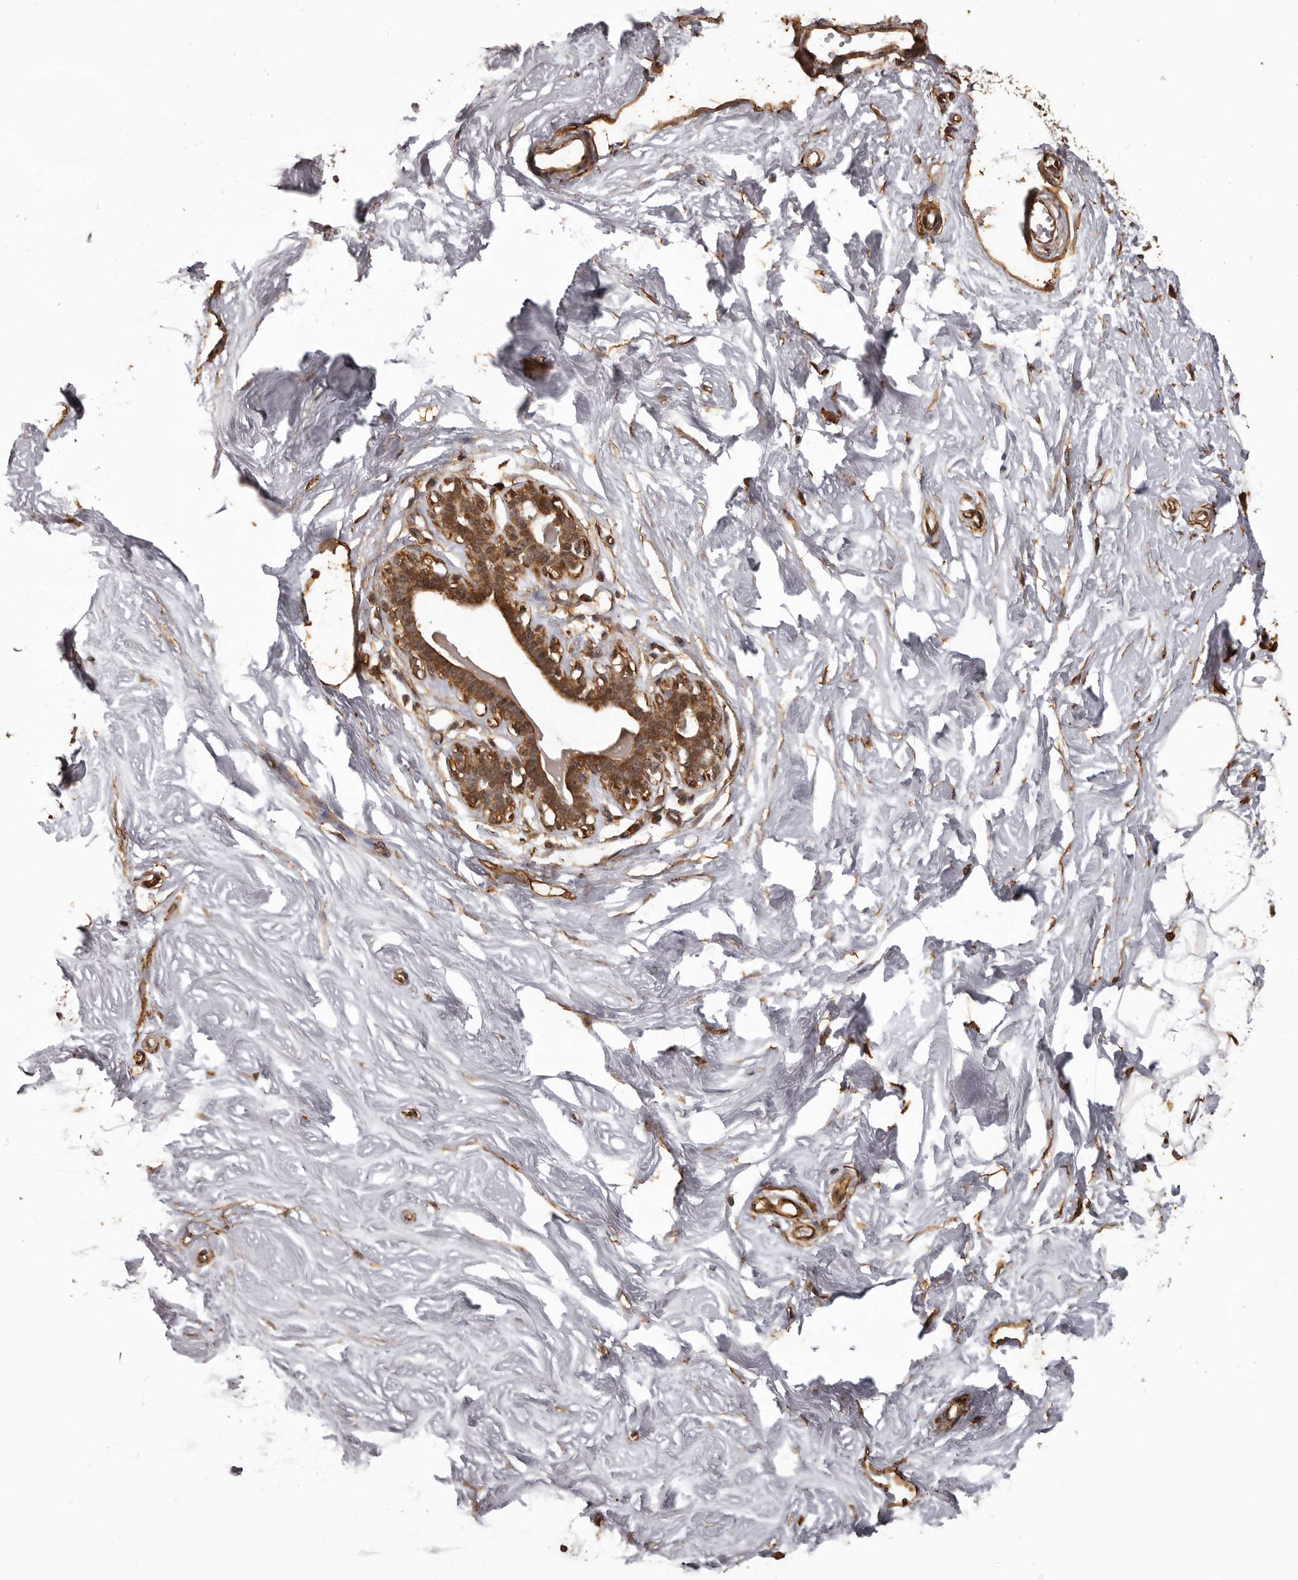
{"staining": {"intensity": "weak", "quantity": "25%-75%", "location": "cytoplasmic/membranous"}, "tissue": "breast", "cell_type": "Adipocytes", "image_type": "normal", "snomed": [{"axis": "morphology", "description": "Normal tissue, NOS"}, {"axis": "topography", "description": "Breast"}], "caption": "Human breast stained with a brown dye demonstrates weak cytoplasmic/membranous positive positivity in approximately 25%-75% of adipocytes.", "gene": "SLITRK6", "patient": {"sex": "female", "age": 26}}